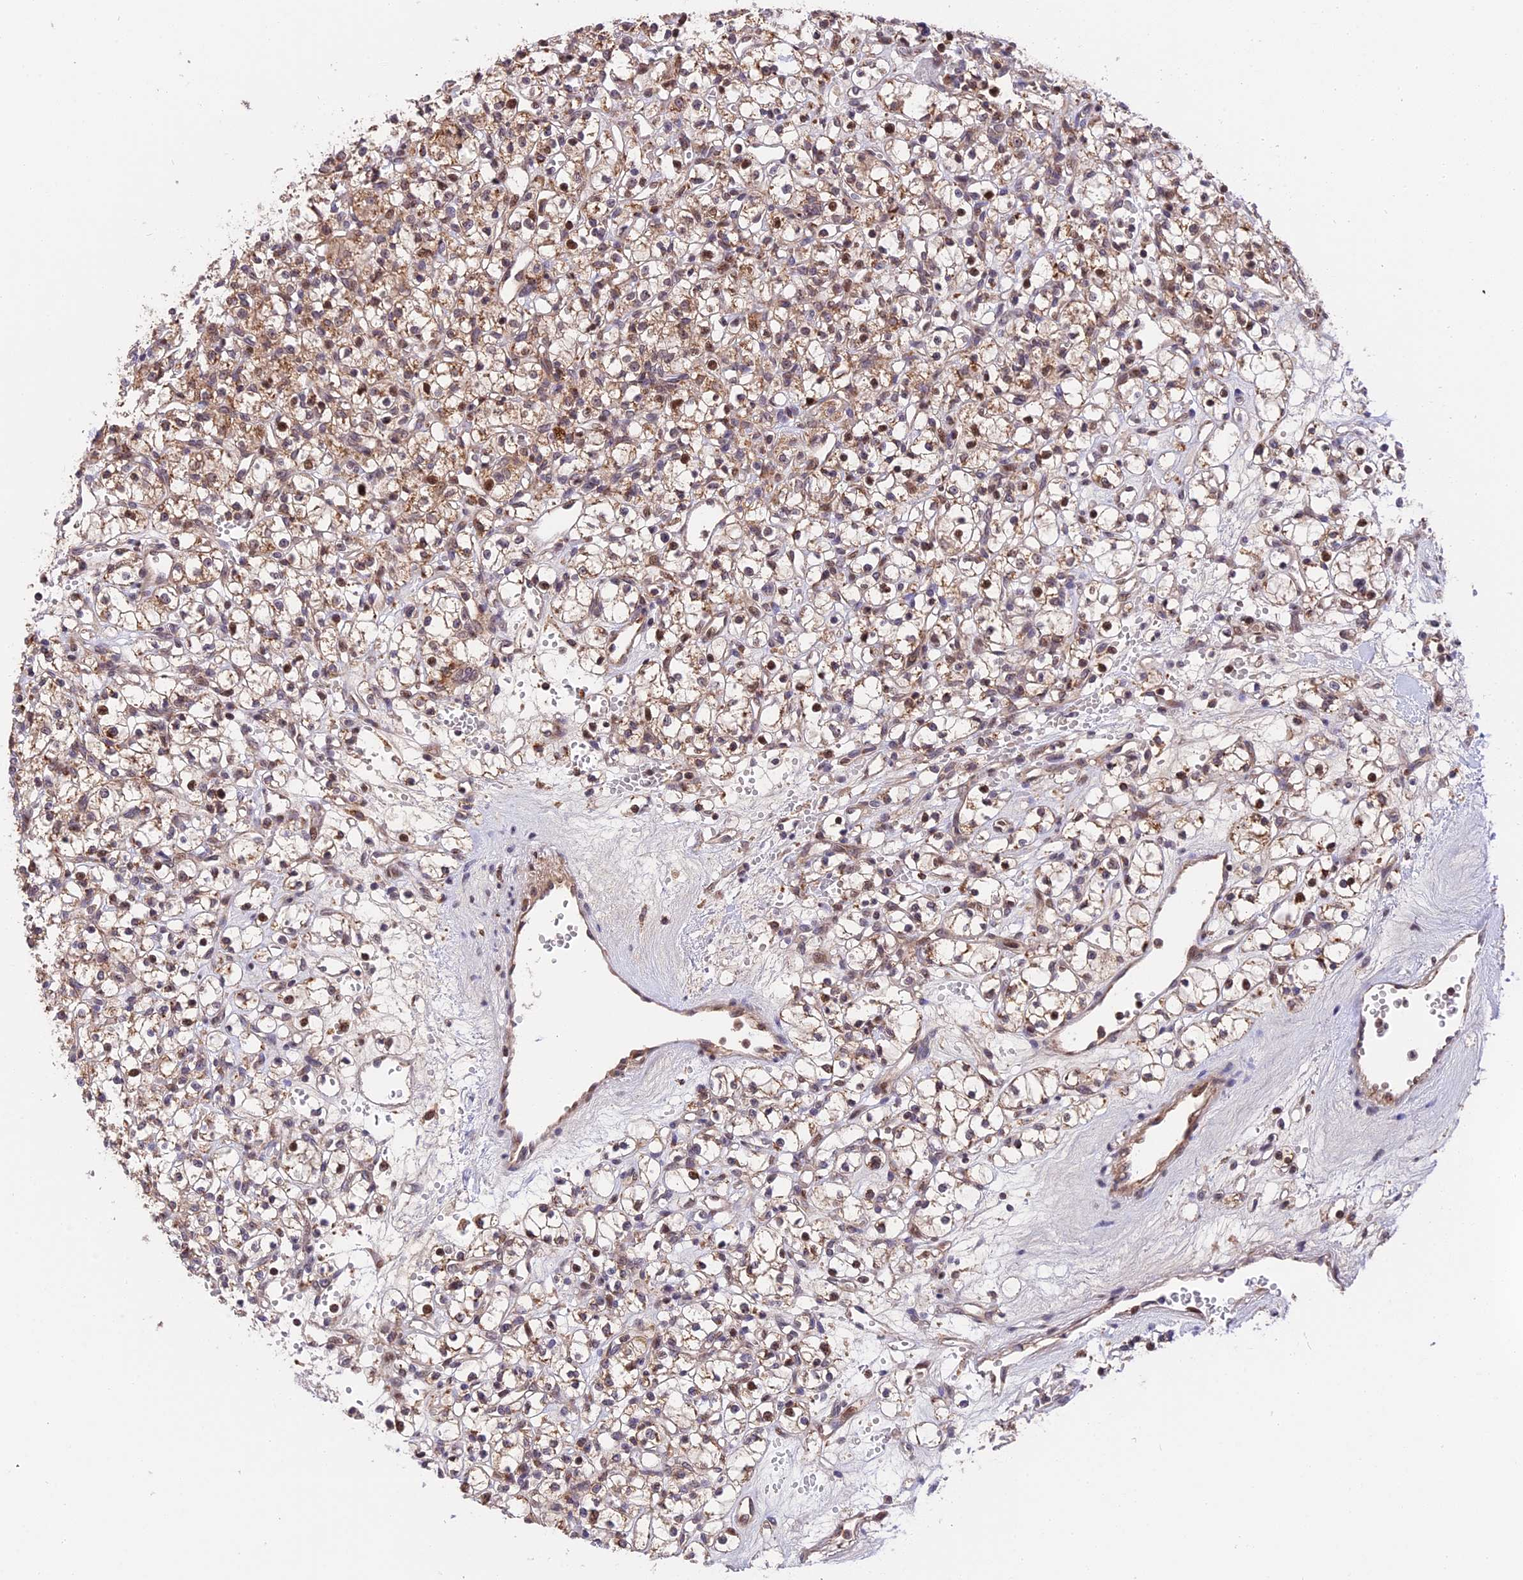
{"staining": {"intensity": "moderate", "quantity": "25%-75%", "location": "cytoplasmic/membranous,nuclear"}, "tissue": "renal cancer", "cell_type": "Tumor cells", "image_type": "cancer", "snomed": [{"axis": "morphology", "description": "Adenocarcinoma, NOS"}, {"axis": "topography", "description": "Kidney"}], "caption": "Renal cancer (adenocarcinoma) stained with DAB IHC displays medium levels of moderate cytoplasmic/membranous and nuclear expression in approximately 25%-75% of tumor cells. The protein is shown in brown color, while the nuclei are stained blue.", "gene": "RERGL", "patient": {"sex": "female", "age": 59}}